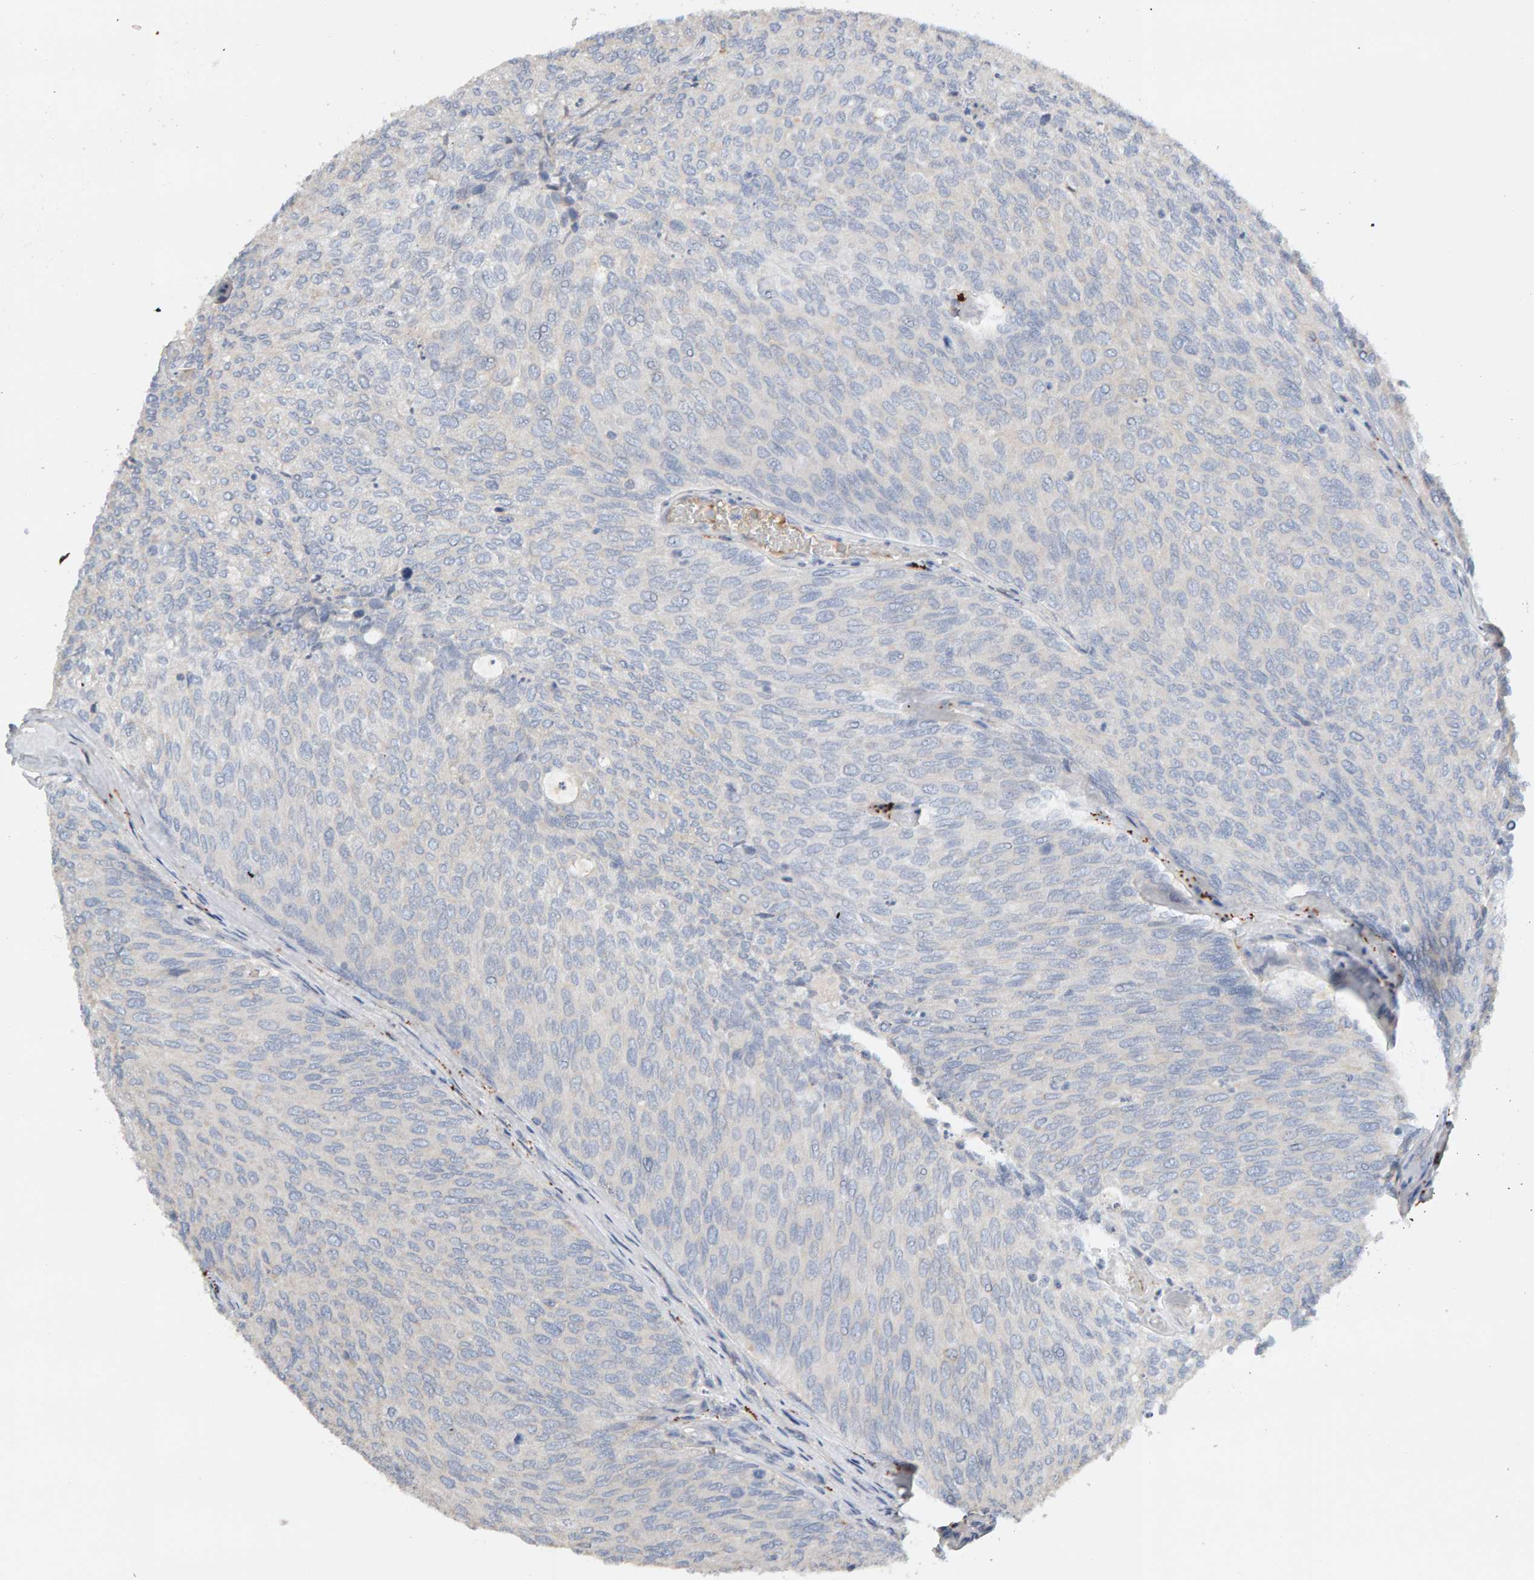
{"staining": {"intensity": "negative", "quantity": "none", "location": "none"}, "tissue": "urothelial cancer", "cell_type": "Tumor cells", "image_type": "cancer", "snomed": [{"axis": "morphology", "description": "Urothelial carcinoma, Low grade"}, {"axis": "topography", "description": "Urinary bladder"}], "caption": "This photomicrograph is of urothelial carcinoma (low-grade) stained with immunohistochemistry to label a protein in brown with the nuclei are counter-stained blue. There is no staining in tumor cells.", "gene": "IPPK", "patient": {"sex": "female", "age": 79}}